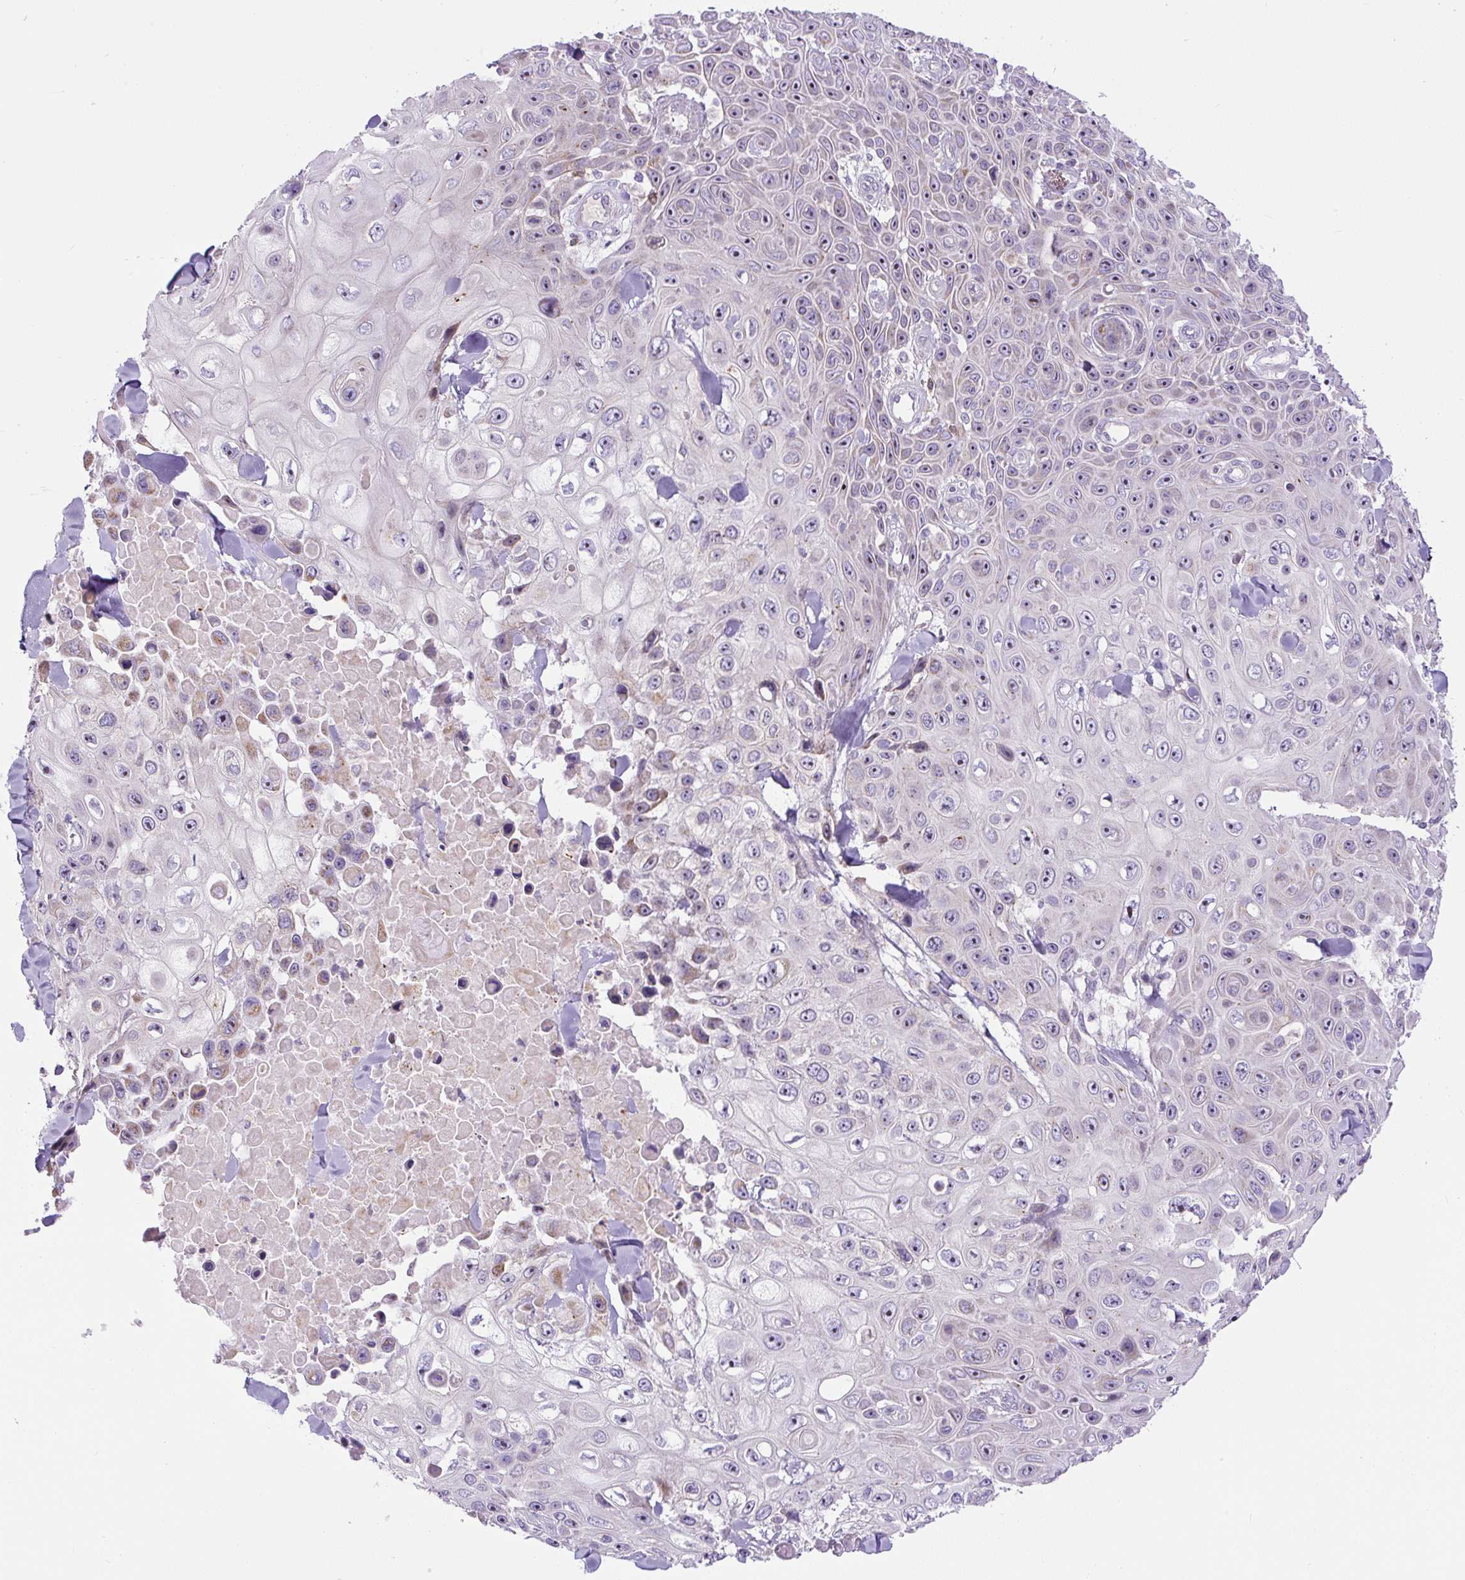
{"staining": {"intensity": "moderate", "quantity": "<25%", "location": "cytoplasmic/membranous"}, "tissue": "skin cancer", "cell_type": "Tumor cells", "image_type": "cancer", "snomed": [{"axis": "morphology", "description": "Squamous cell carcinoma, NOS"}, {"axis": "topography", "description": "Skin"}], "caption": "Skin cancer (squamous cell carcinoma) tissue shows moderate cytoplasmic/membranous expression in approximately <25% of tumor cells, visualized by immunohistochemistry.", "gene": "ZNF596", "patient": {"sex": "male", "age": 82}}